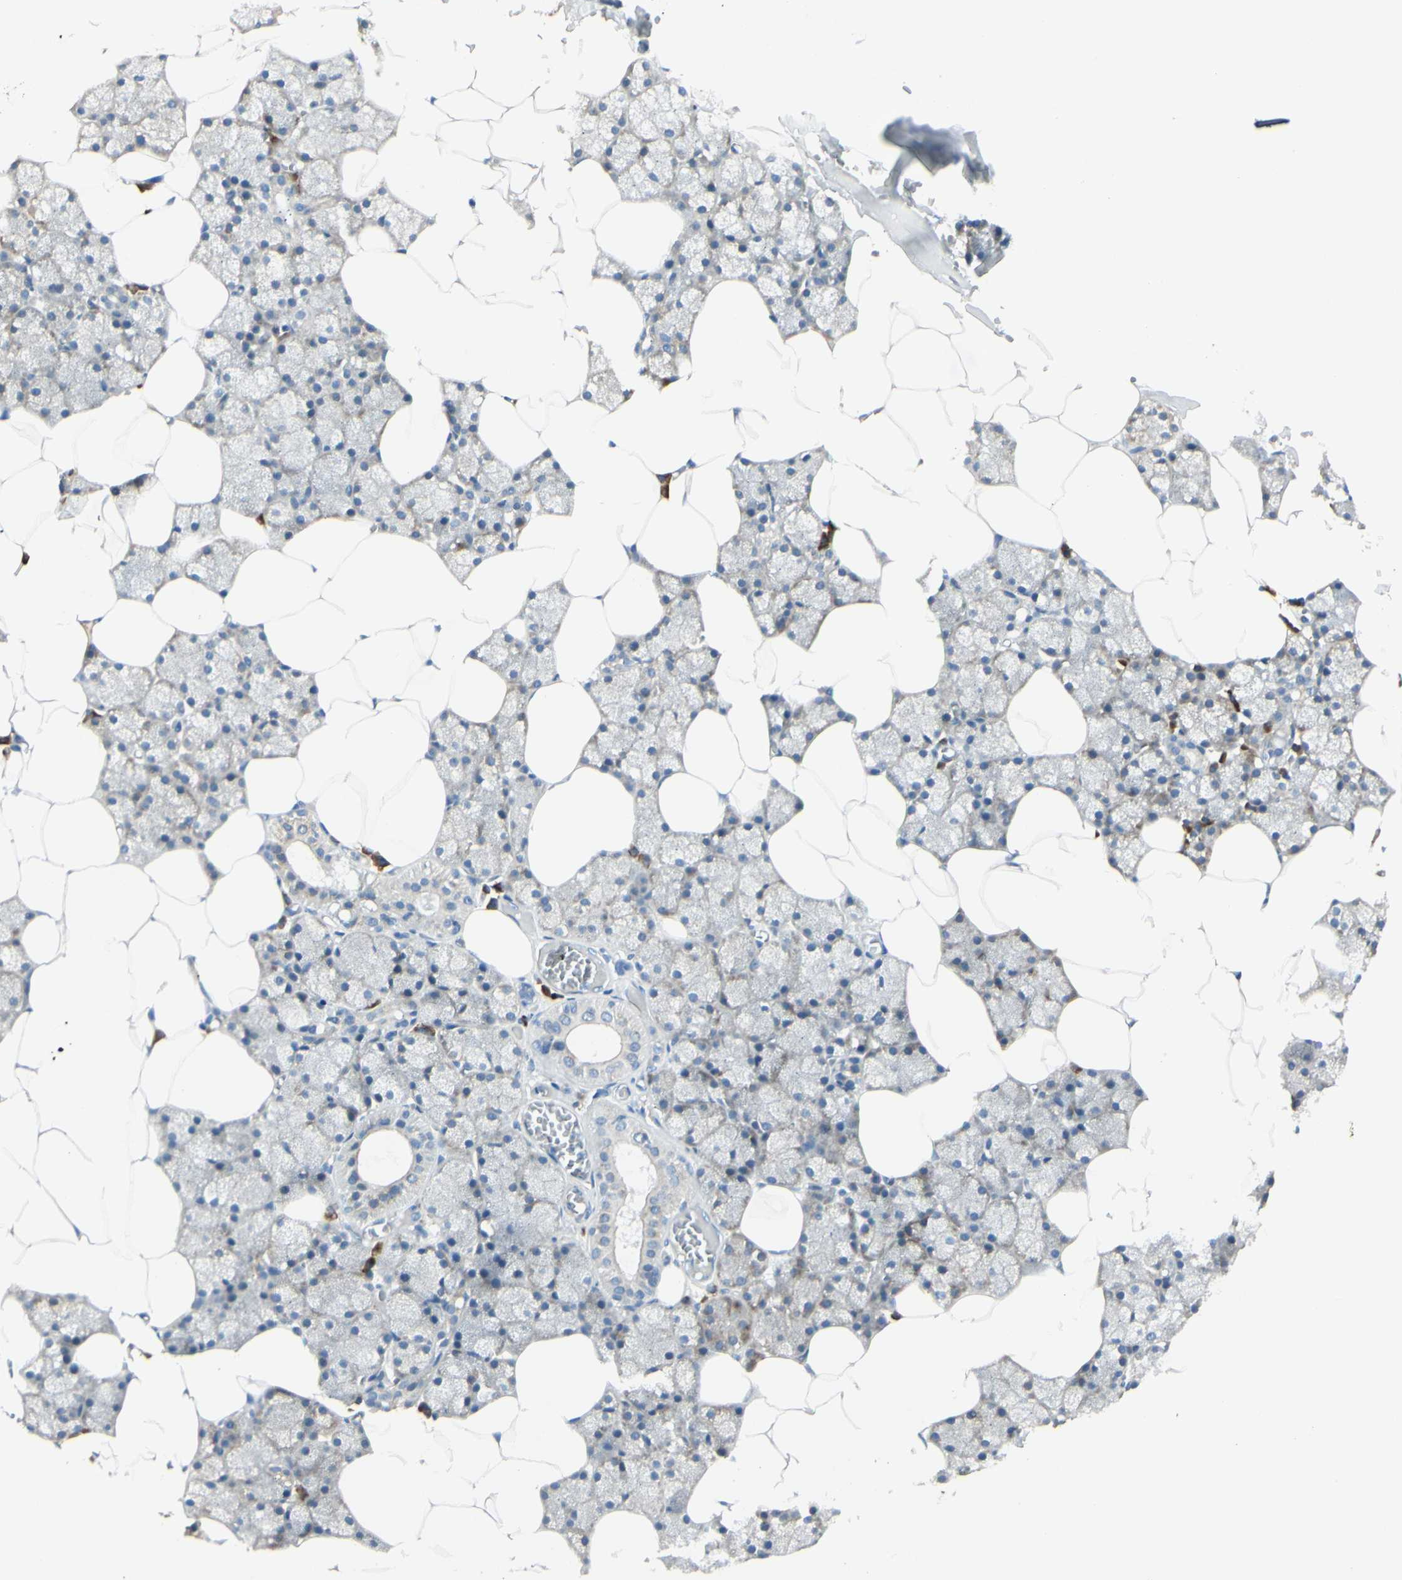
{"staining": {"intensity": "moderate", "quantity": ">75%", "location": "cytoplasmic/membranous"}, "tissue": "salivary gland", "cell_type": "Glandular cells", "image_type": "normal", "snomed": [{"axis": "morphology", "description": "Normal tissue, NOS"}, {"axis": "topography", "description": "Salivary gland"}], "caption": "Immunohistochemistry micrograph of benign human salivary gland stained for a protein (brown), which demonstrates medium levels of moderate cytoplasmic/membranous expression in about >75% of glandular cells.", "gene": "SELENOS", "patient": {"sex": "male", "age": 62}}